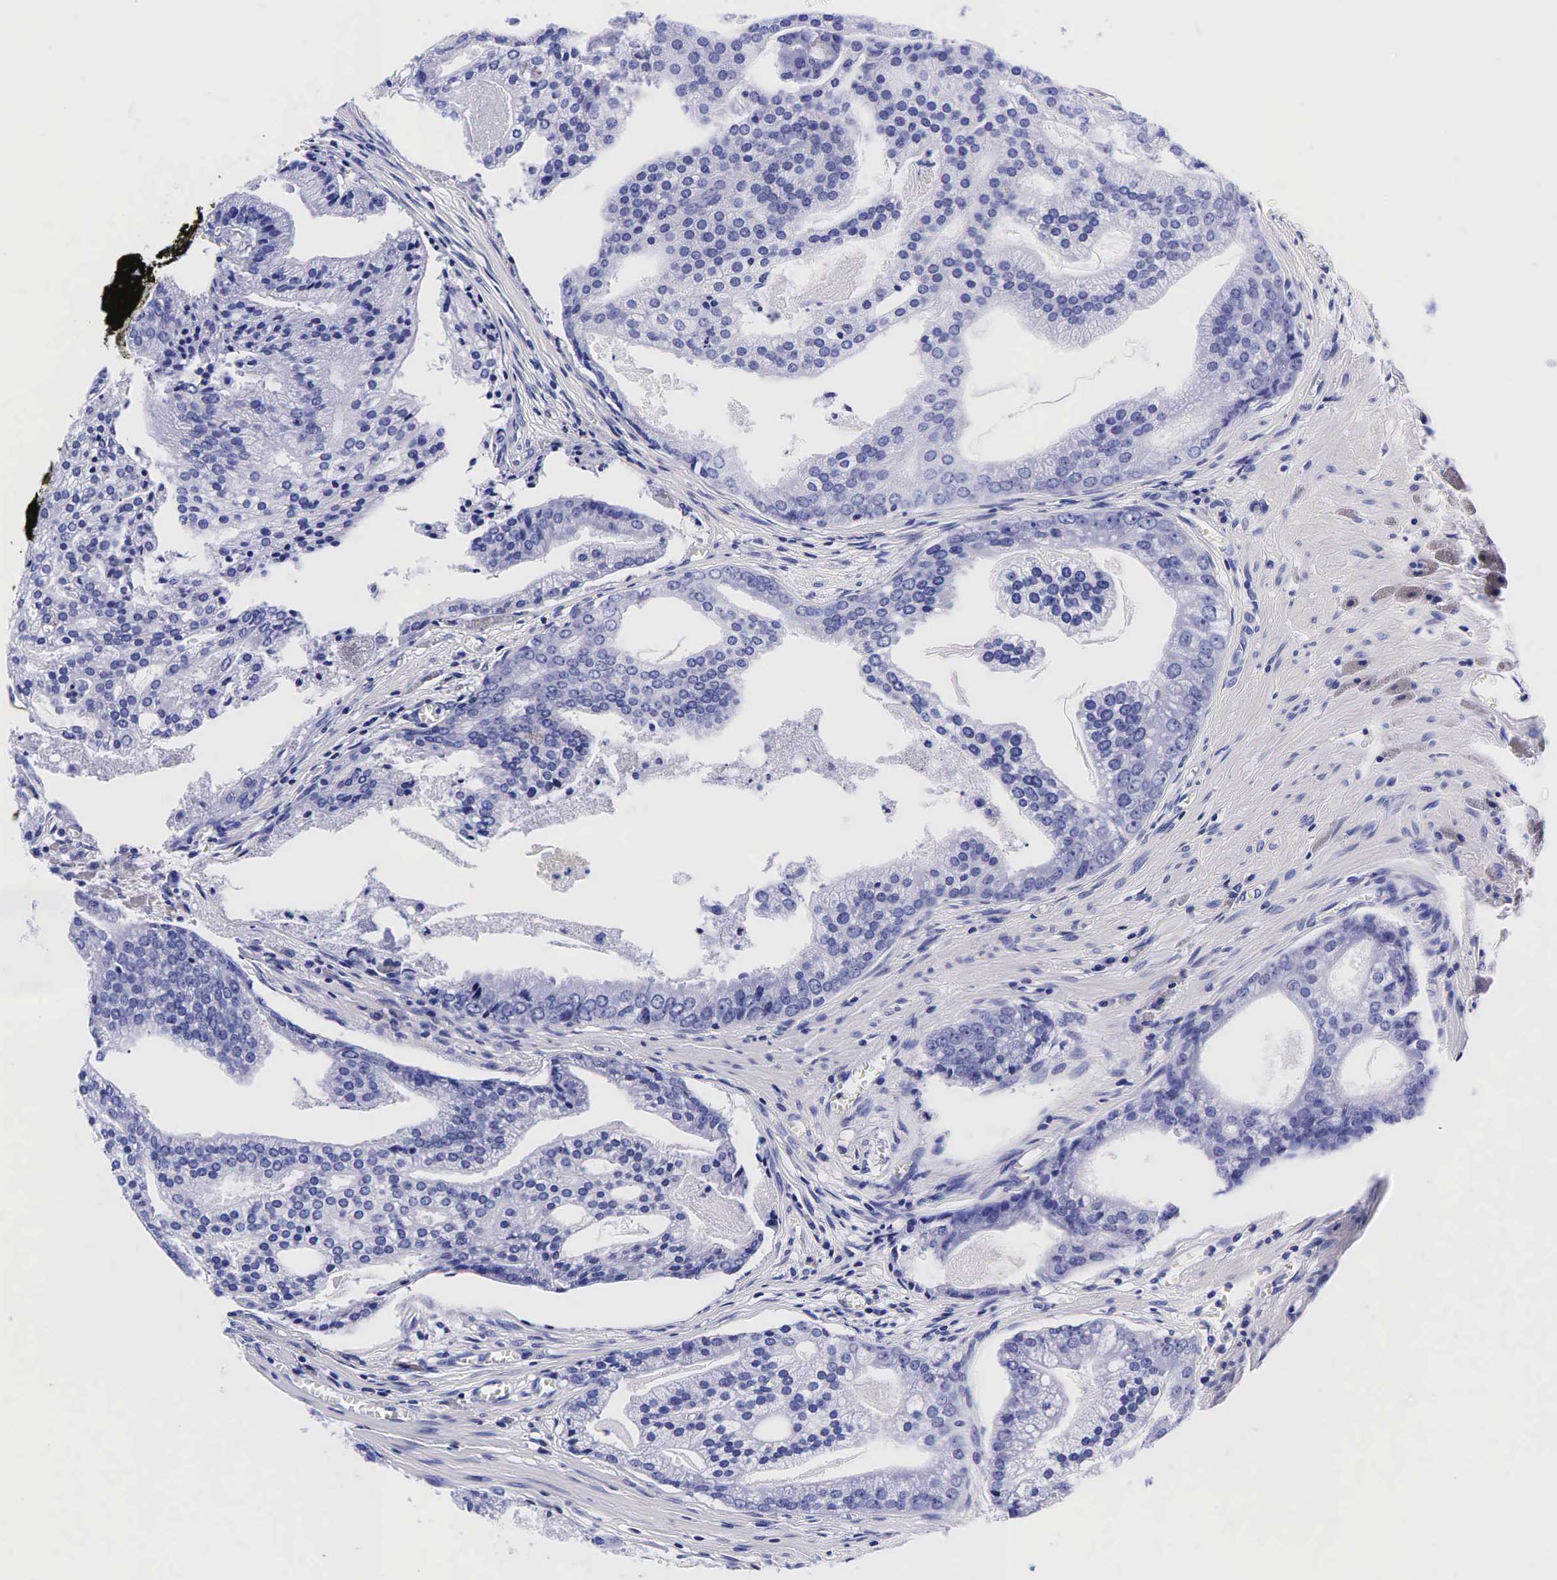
{"staining": {"intensity": "negative", "quantity": "none", "location": "none"}, "tissue": "prostate cancer", "cell_type": "Tumor cells", "image_type": "cancer", "snomed": [{"axis": "morphology", "description": "Adenocarcinoma, High grade"}, {"axis": "topography", "description": "Prostate"}], "caption": "A high-resolution image shows IHC staining of high-grade adenocarcinoma (prostate), which shows no significant expression in tumor cells.", "gene": "GCG", "patient": {"sex": "male", "age": 56}}